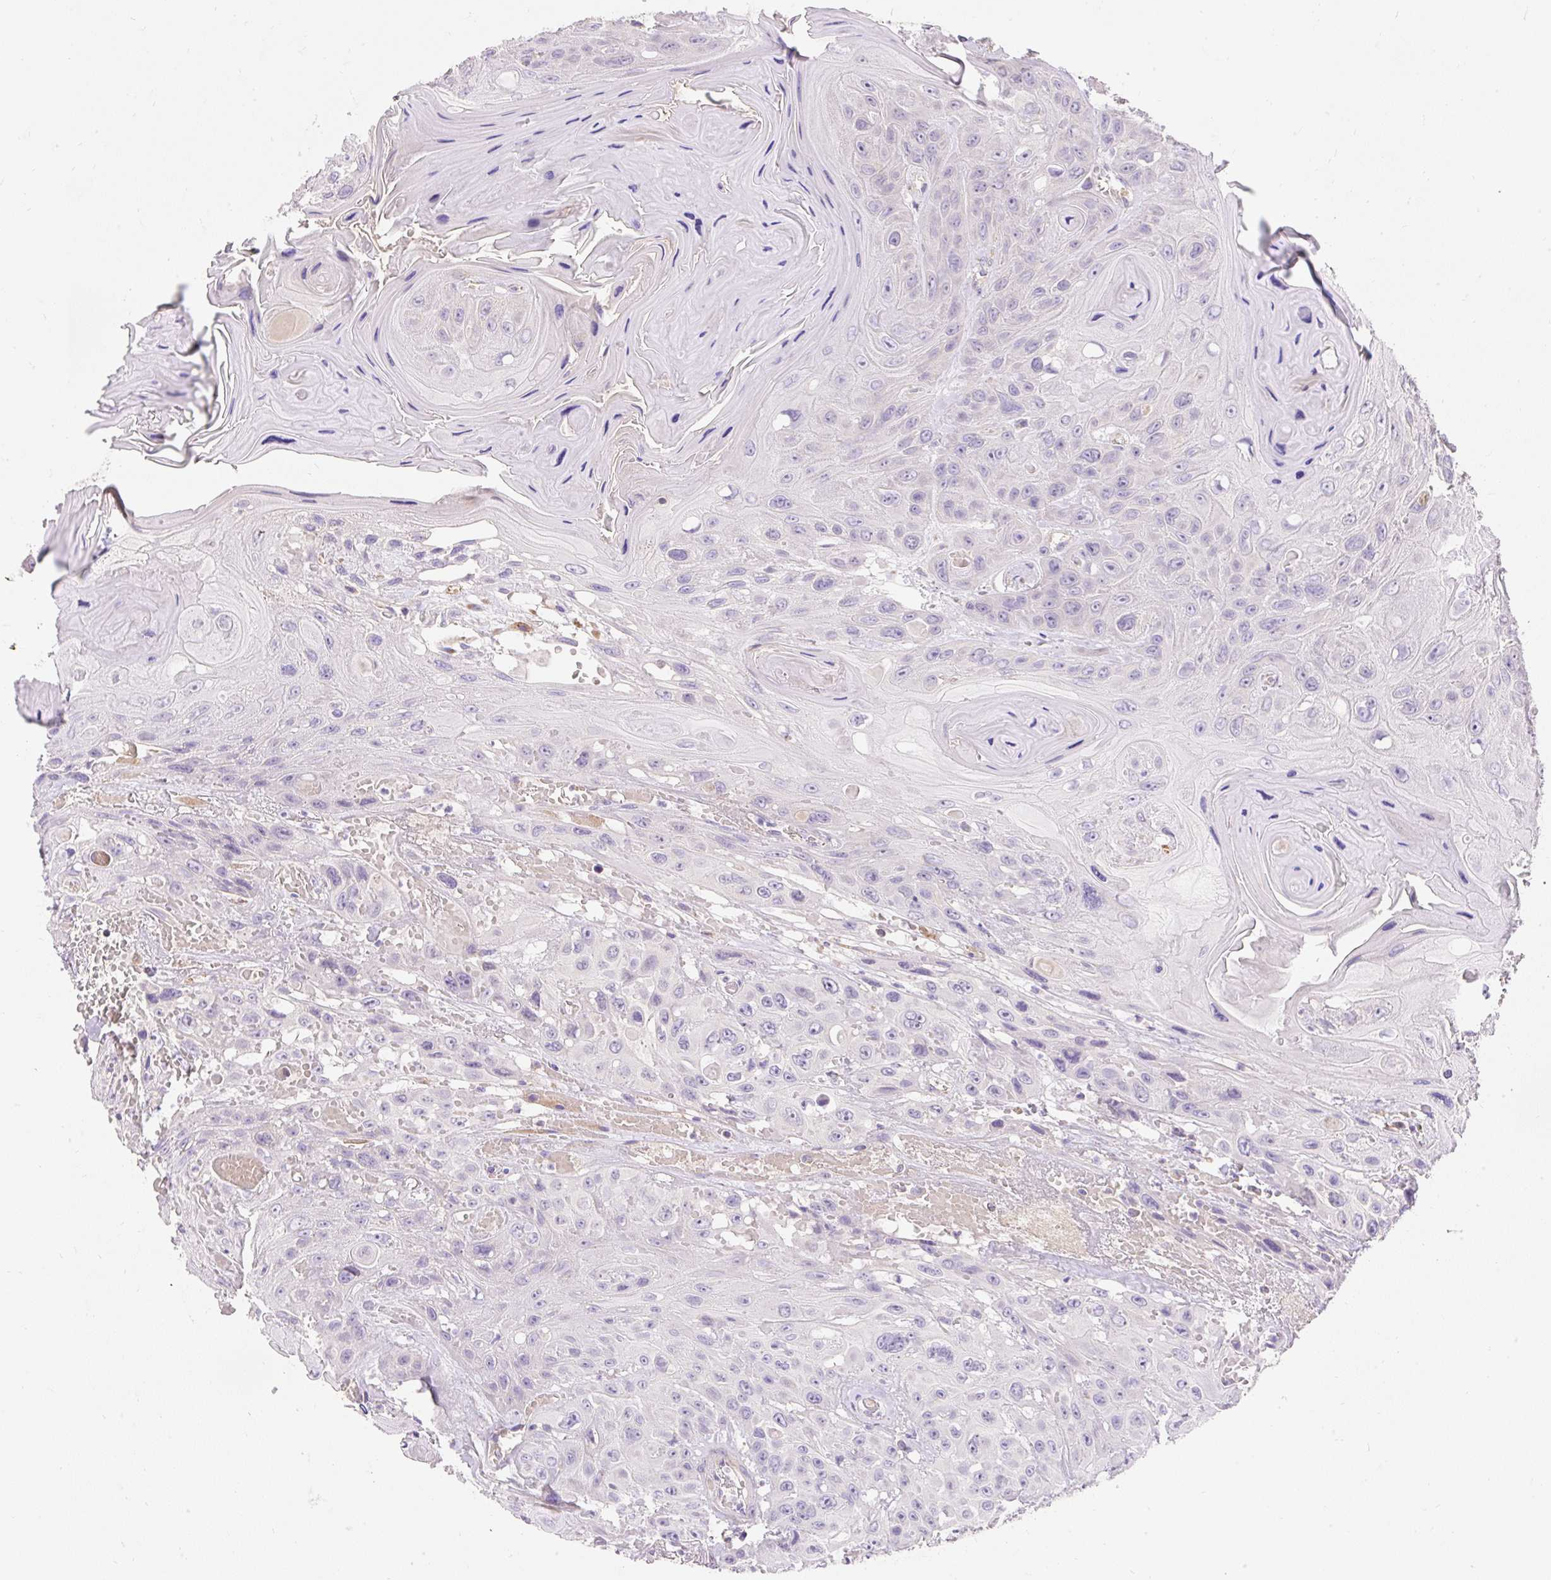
{"staining": {"intensity": "negative", "quantity": "none", "location": "none"}, "tissue": "head and neck cancer", "cell_type": "Tumor cells", "image_type": "cancer", "snomed": [{"axis": "morphology", "description": "Squamous cell carcinoma, NOS"}, {"axis": "topography", "description": "Head-Neck"}], "caption": "A high-resolution micrograph shows immunohistochemistry staining of head and neck cancer, which shows no significant positivity in tumor cells.", "gene": "PMAIP1", "patient": {"sex": "female", "age": 59}}